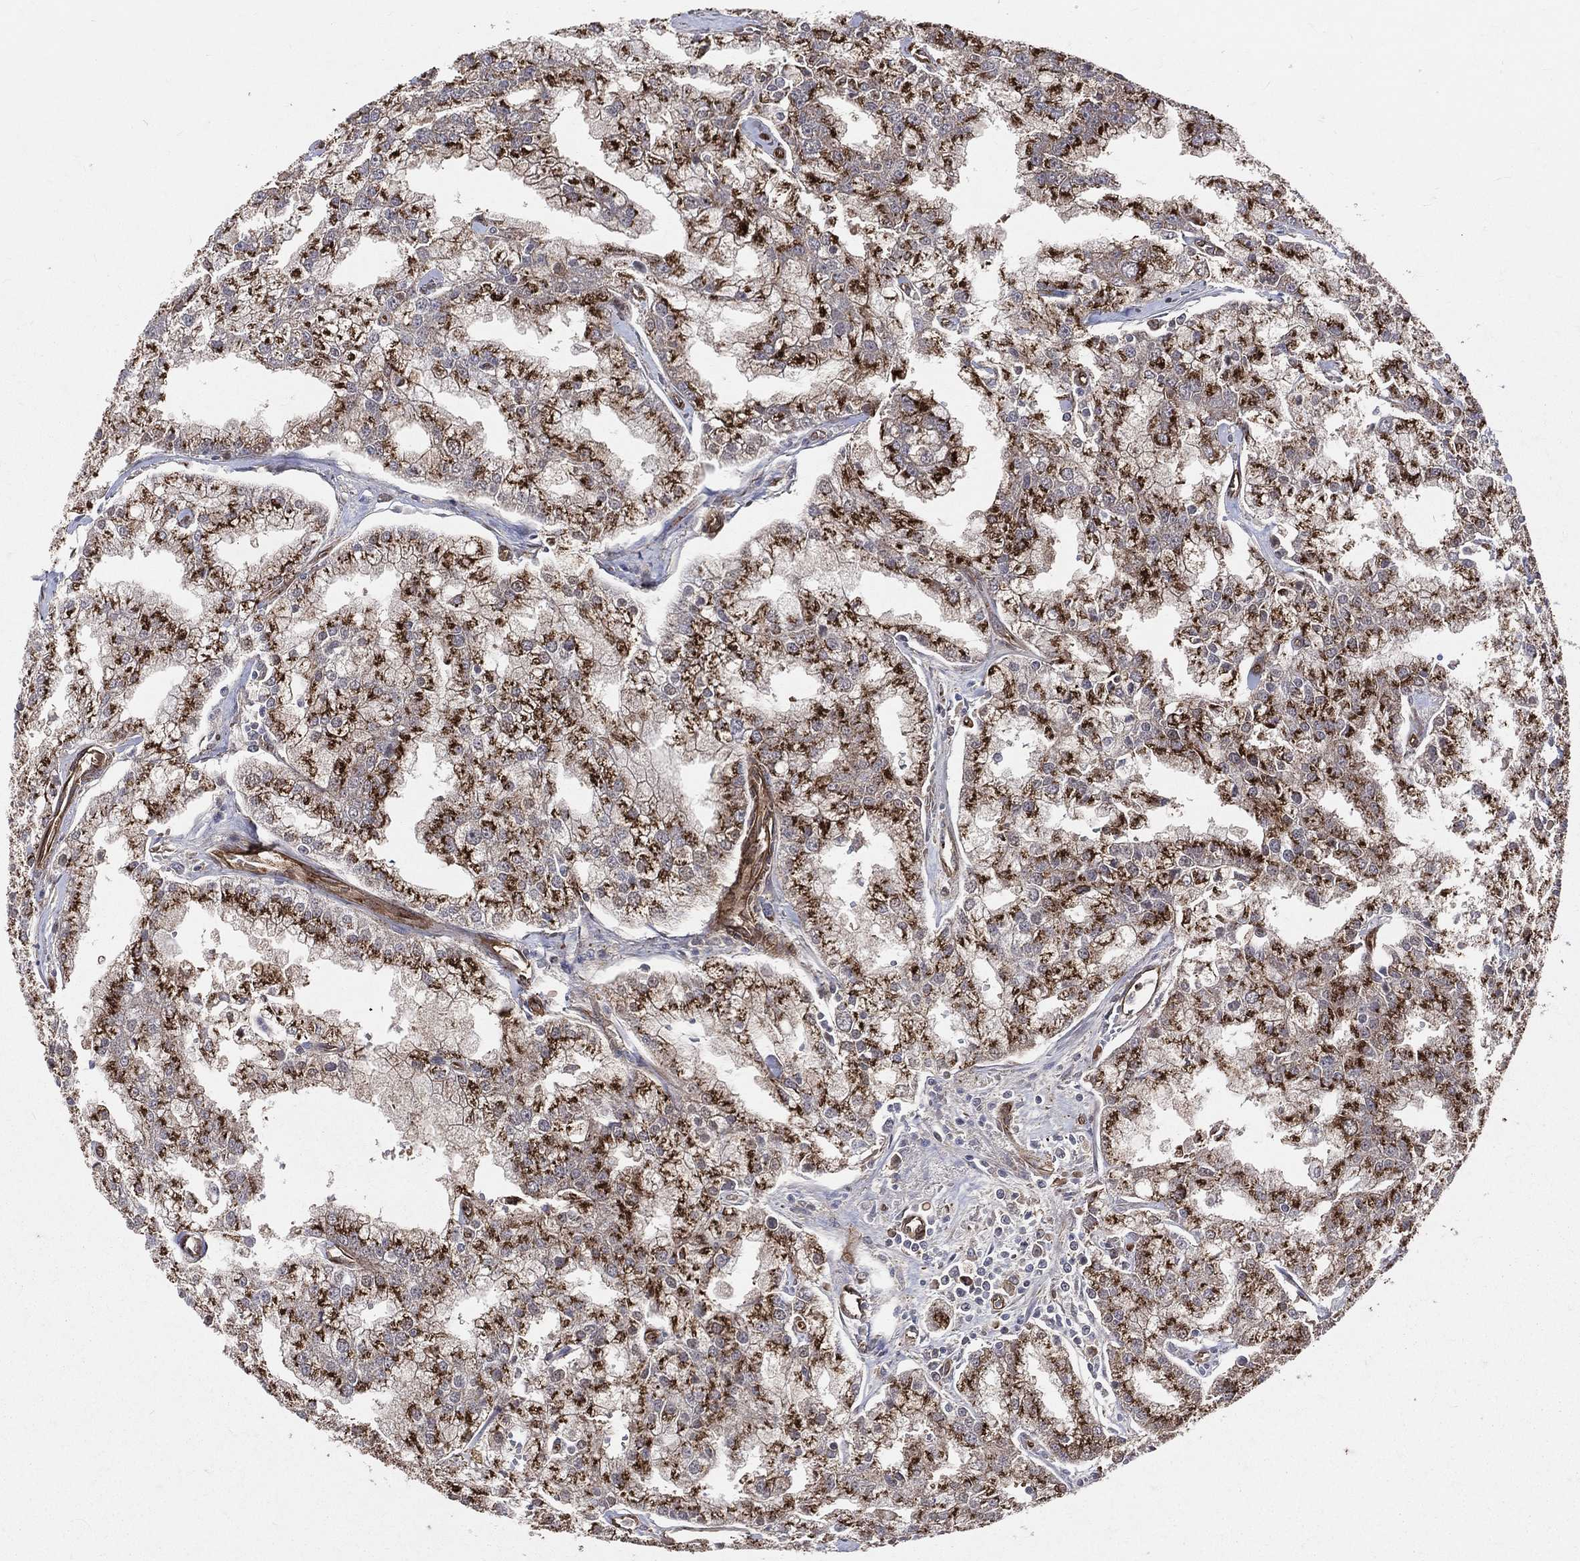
{"staining": {"intensity": "strong", "quantity": ">75%", "location": "cytoplasmic/membranous"}, "tissue": "prostate cancer", "cell_type": "Tumor cells", "image_type": "cancer", "snomed": [{"axis": "morphology", "description": "Adenocarcinoma, NOS"}, {"axis": "topography", "description": "Prostate"}], "caption": "Protein staining of prostate cancer tissue exhibits strong cytoplasmic/membranous expression in approximately >75% of tumor cells. (IHC, brightfield microscopy, high magnification).", "gene": "ENTPD1", "patient": {"sex": "male", "age": 70}}